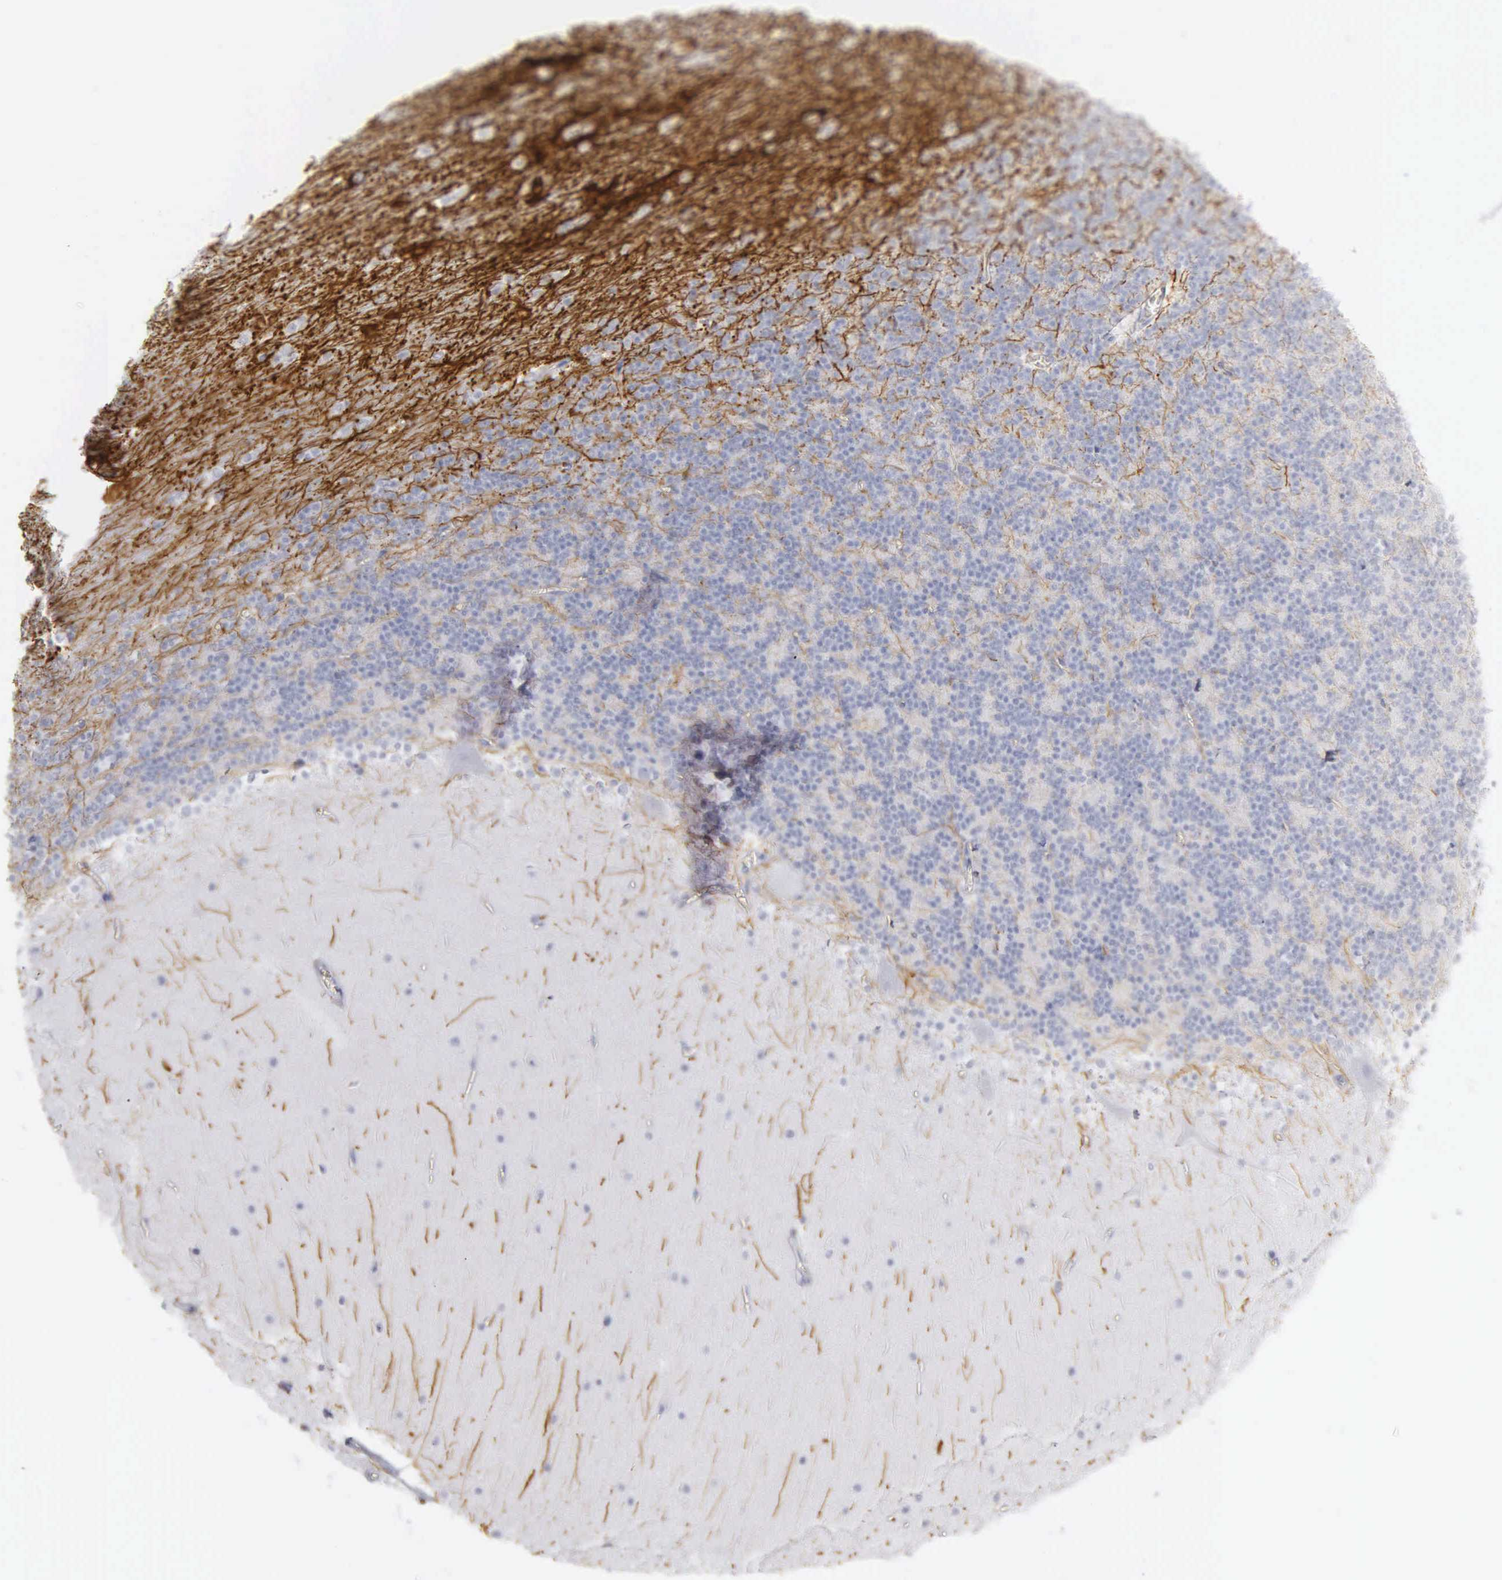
{"staining": {"intensity": "strong", "quantity": "<25%", "location": "cytoplasmic/membranous"}, "tissue": "cerebellum", "cell_type": "Cells in granular layer", "image_type": "normal", "snomed": [{"axis": "morphology", "description": "Normal tissue, NOS"}, {"axis": "topography", "description": "Cerebellum"}], "caption": "A medium amount of strong cytoplasmic/membranous expression is present in approximately <25% of cells in granular layer in unremarkable cerebellum. (DAB IHC, brown staining for protein, blue staining for nuclei).", "gene": "DES", "patient": {"sex": "female", "age": 19}}